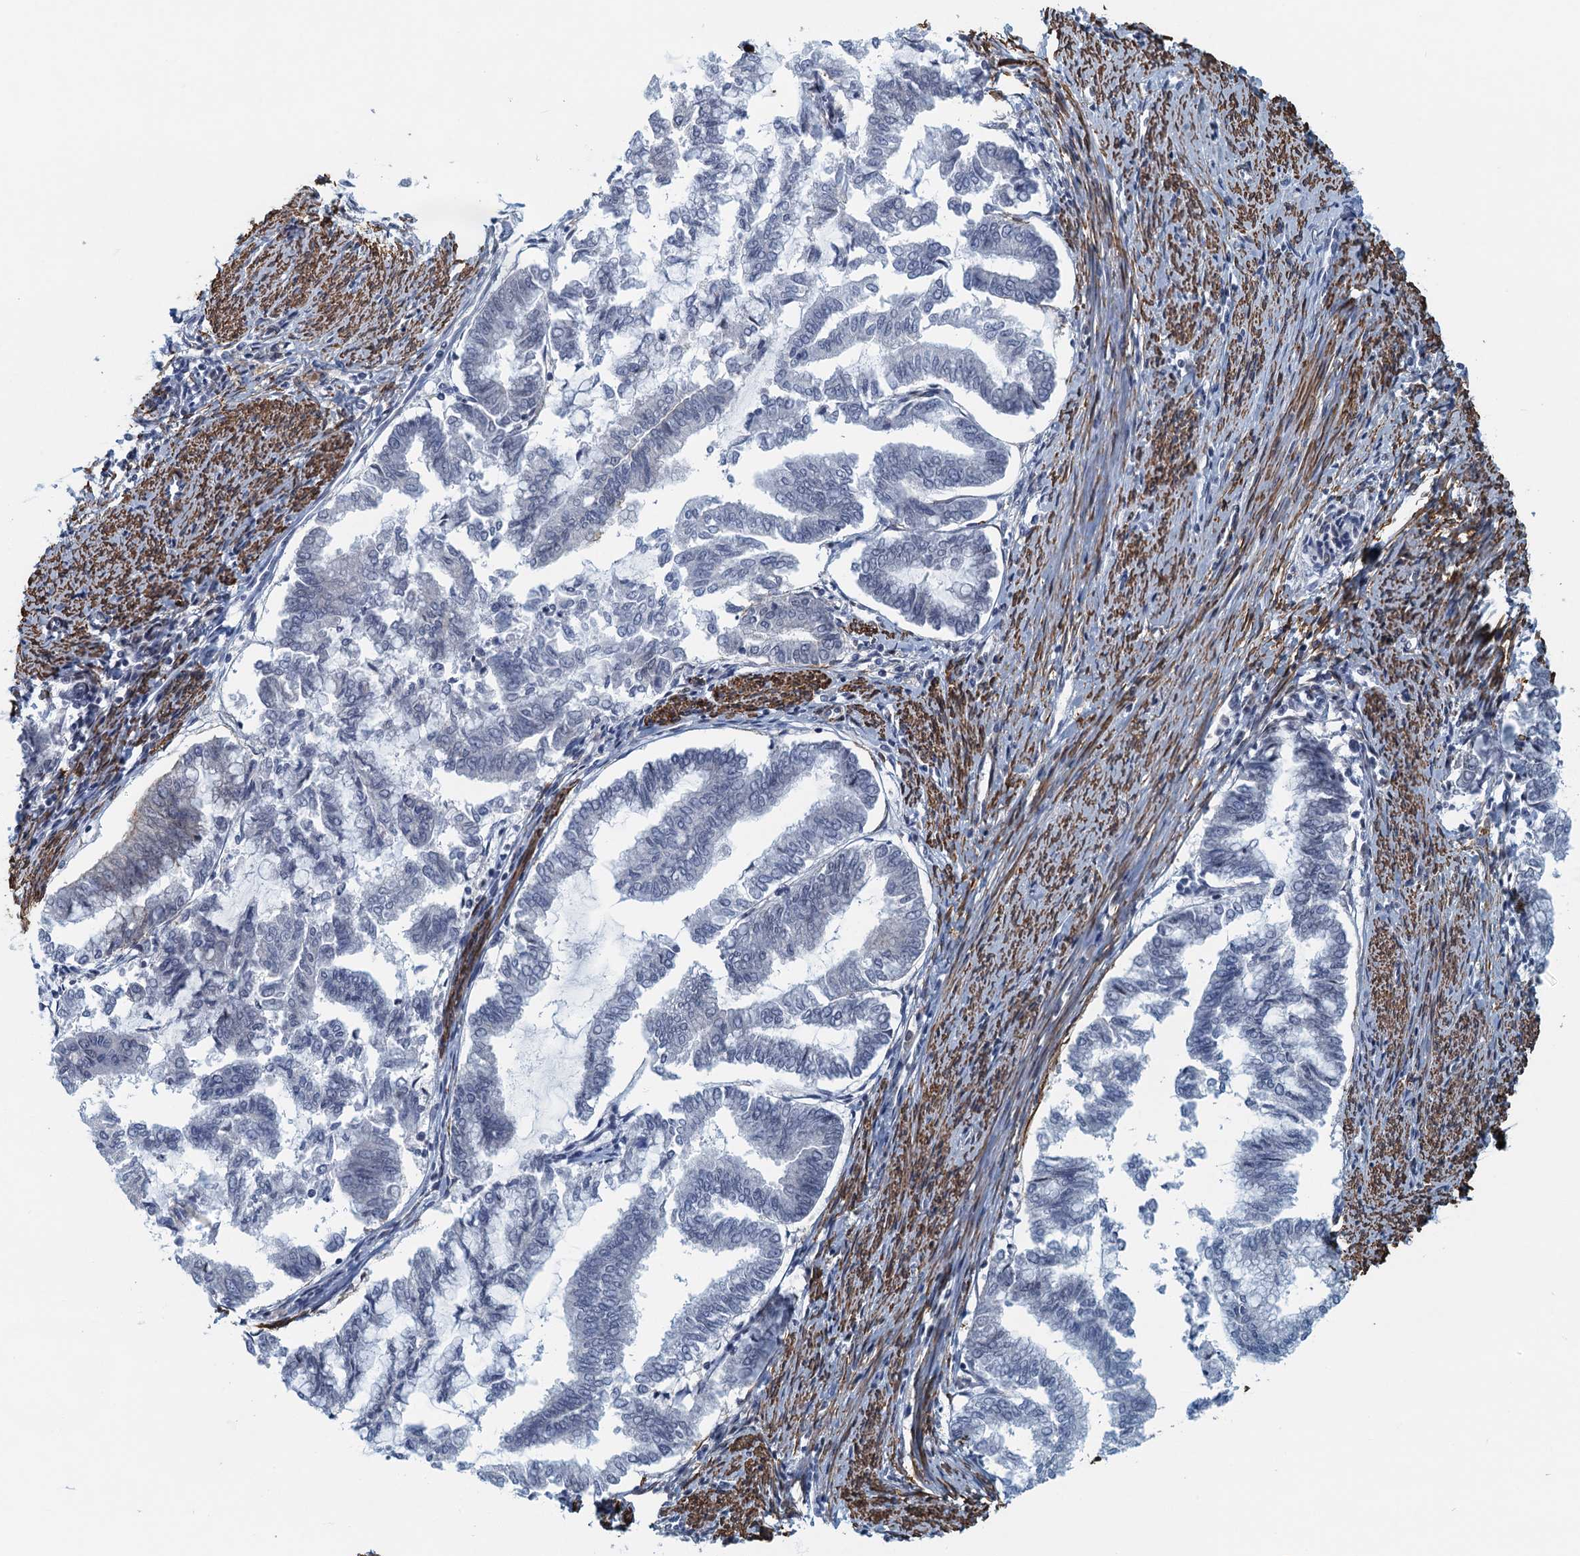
{"staining": {"intensity": "negative", "quantity": "none", "location": "none"}, "tissue": "endometrial cancer", "cell_type": "Tumor cells", "image_type": "cancer", "snomed": [{"axis": "morphology", "description": "Adenocarcinoma, NOS"}, {"axis": "topography", "description": "Endometrium"}], "caption": "The micrograph reveals no staining of tumor cells in endometrial adenocarcinoma.", "gene": "ALG2", "patient": {"sex": "female", "age": 79}}